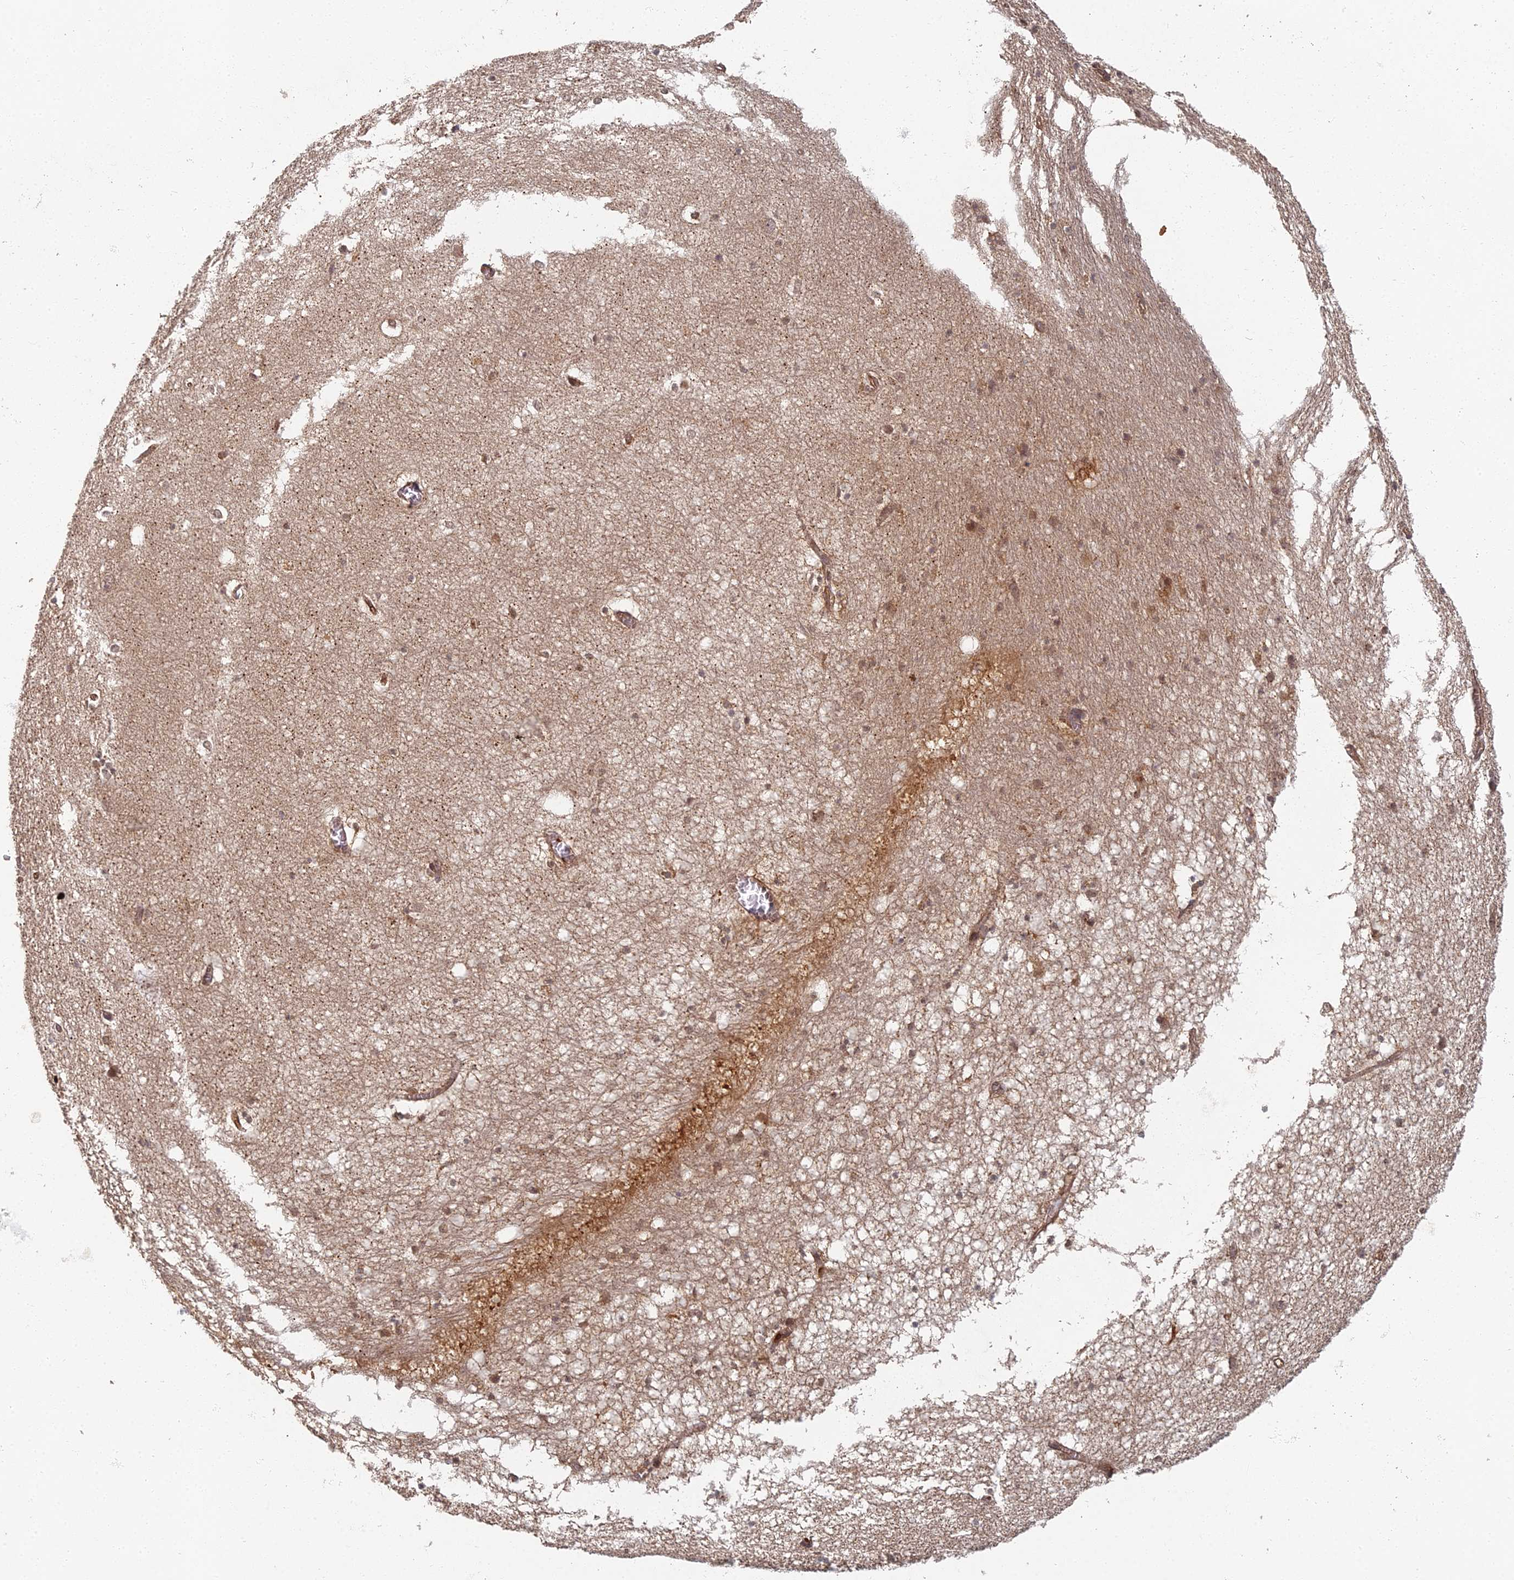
{"staining": {"intensity": "moderate", "quantity": ">75%", "location": "cytoplasmic/membranous"}, "tissue": "hippocampus", "cell_type": "Glial cells", "image_type": "normal", "snomed": [{"axis": "morphology", "description": "Normal tissue, NOS"}, {"axis": "topography", "description": "Hippocampus"}], "caption": "Immunohistochemistry micrograph of unremarkable hippocampus: human hippocampus stained using immunohistochemistry (IHC) exhibits medium levels of moderate protein expression localized specifically in the cytoplasmic/membranous of glial cells, appearing as a cytoplasmic/membranous brown color.", "gene": "INO80D", "patient": {"sex": "female", "age": 64}}